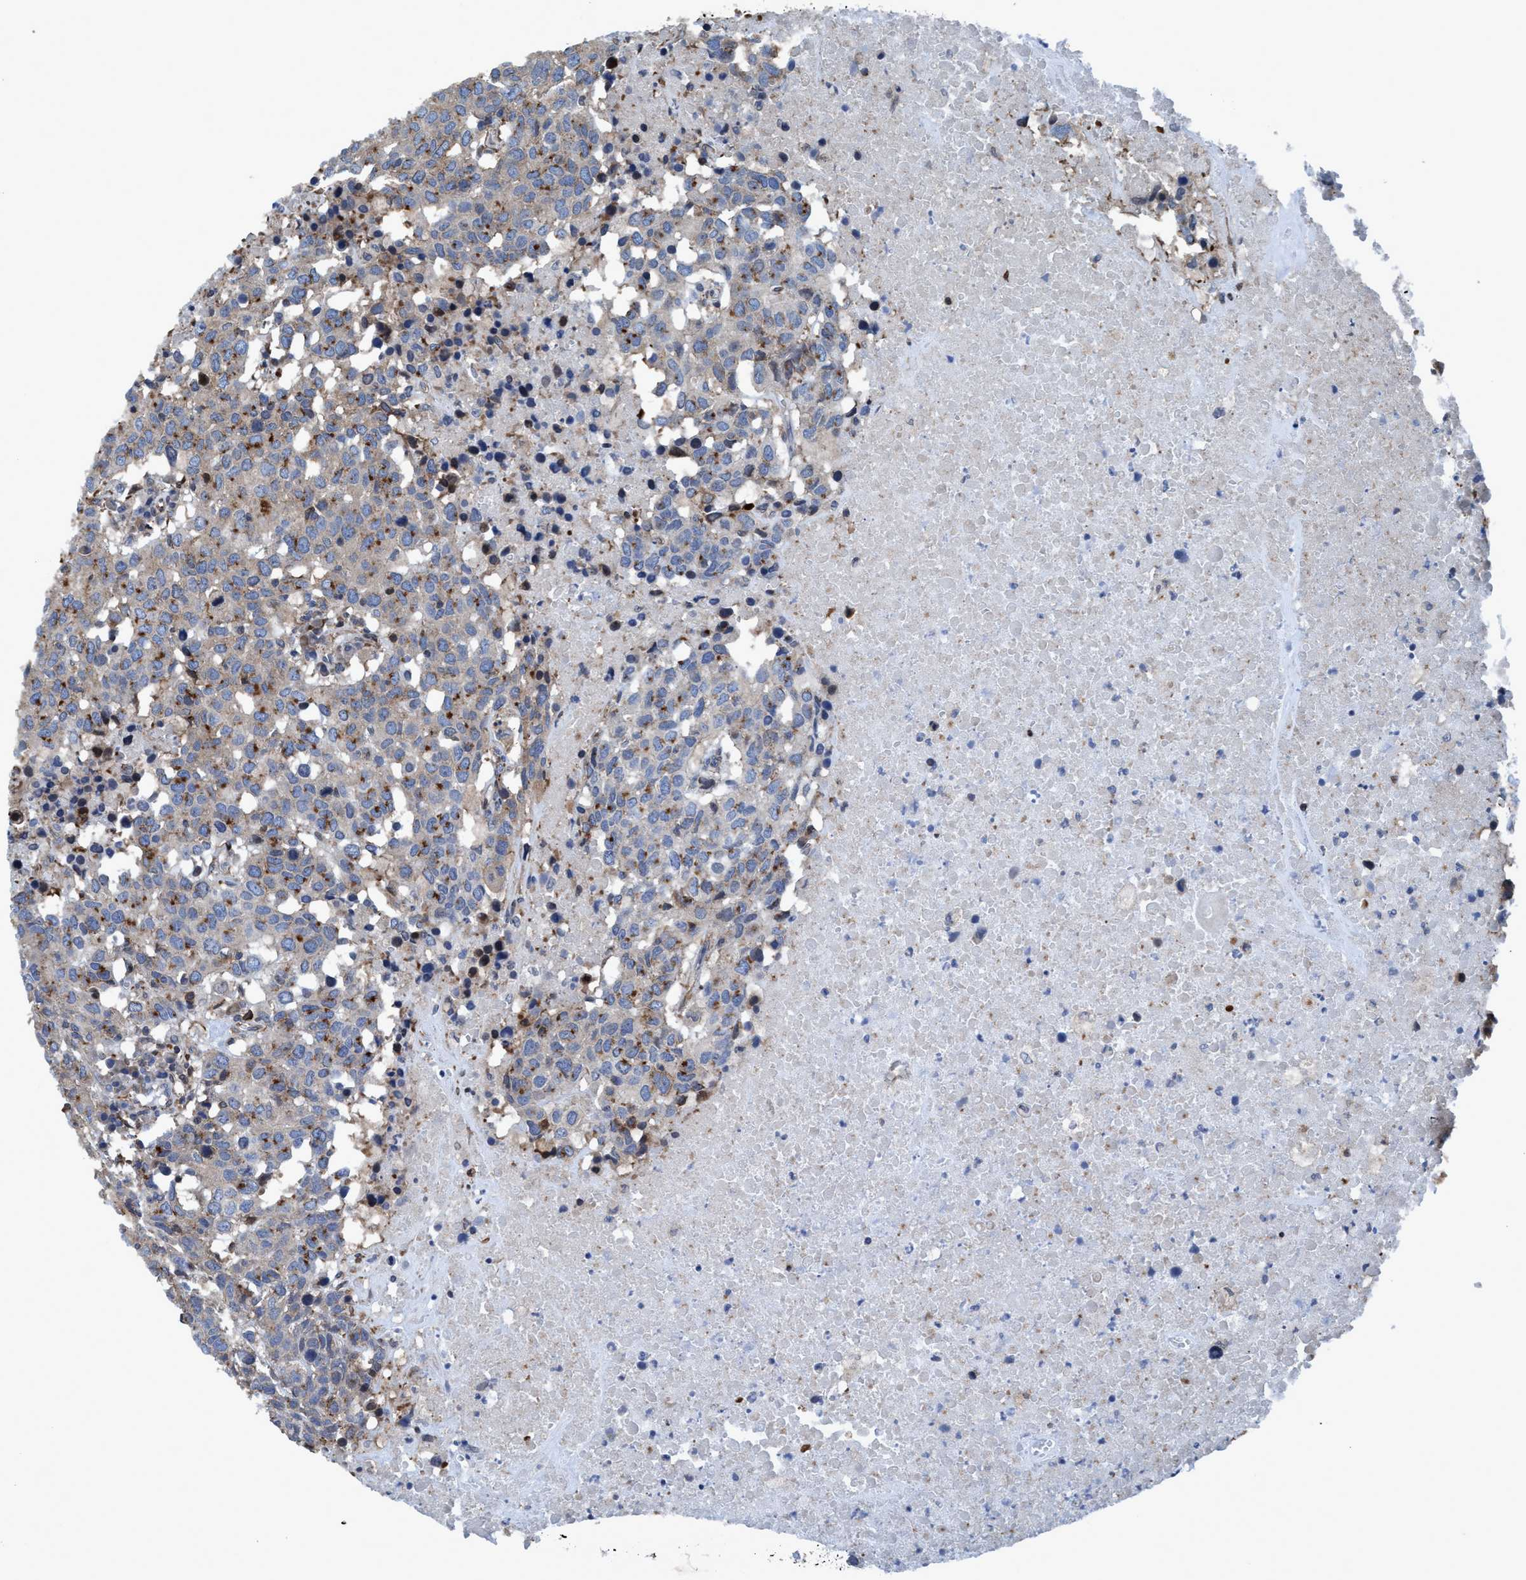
{"staining": {"intensity": "moderate", "quantity": ">75%", "location": "cytoplasmic/membranous"}, "tissue": "head and neck cancer", "cell_type": "Tumor cells", "image_type": "cancer", "snomed": [{"axis": "morphology", "description": "Squamous cell carcinoma, NOS"}, {"axis": "topography", "description": "Head-Neck"}], "caption": "Protein staining shows moderate cytoplasmic/membranous positivity in about >75% of tumor cells in squamous cell carcinoma (head and neck). The protein is stained brown, and the nuclei are stained in blue (DAB (3,3'-diaminobenzidine) IHC with brightfield microscopy, high magnification).", "gene": "NMT1", "patient": {"sex": "male", "age": 66}}